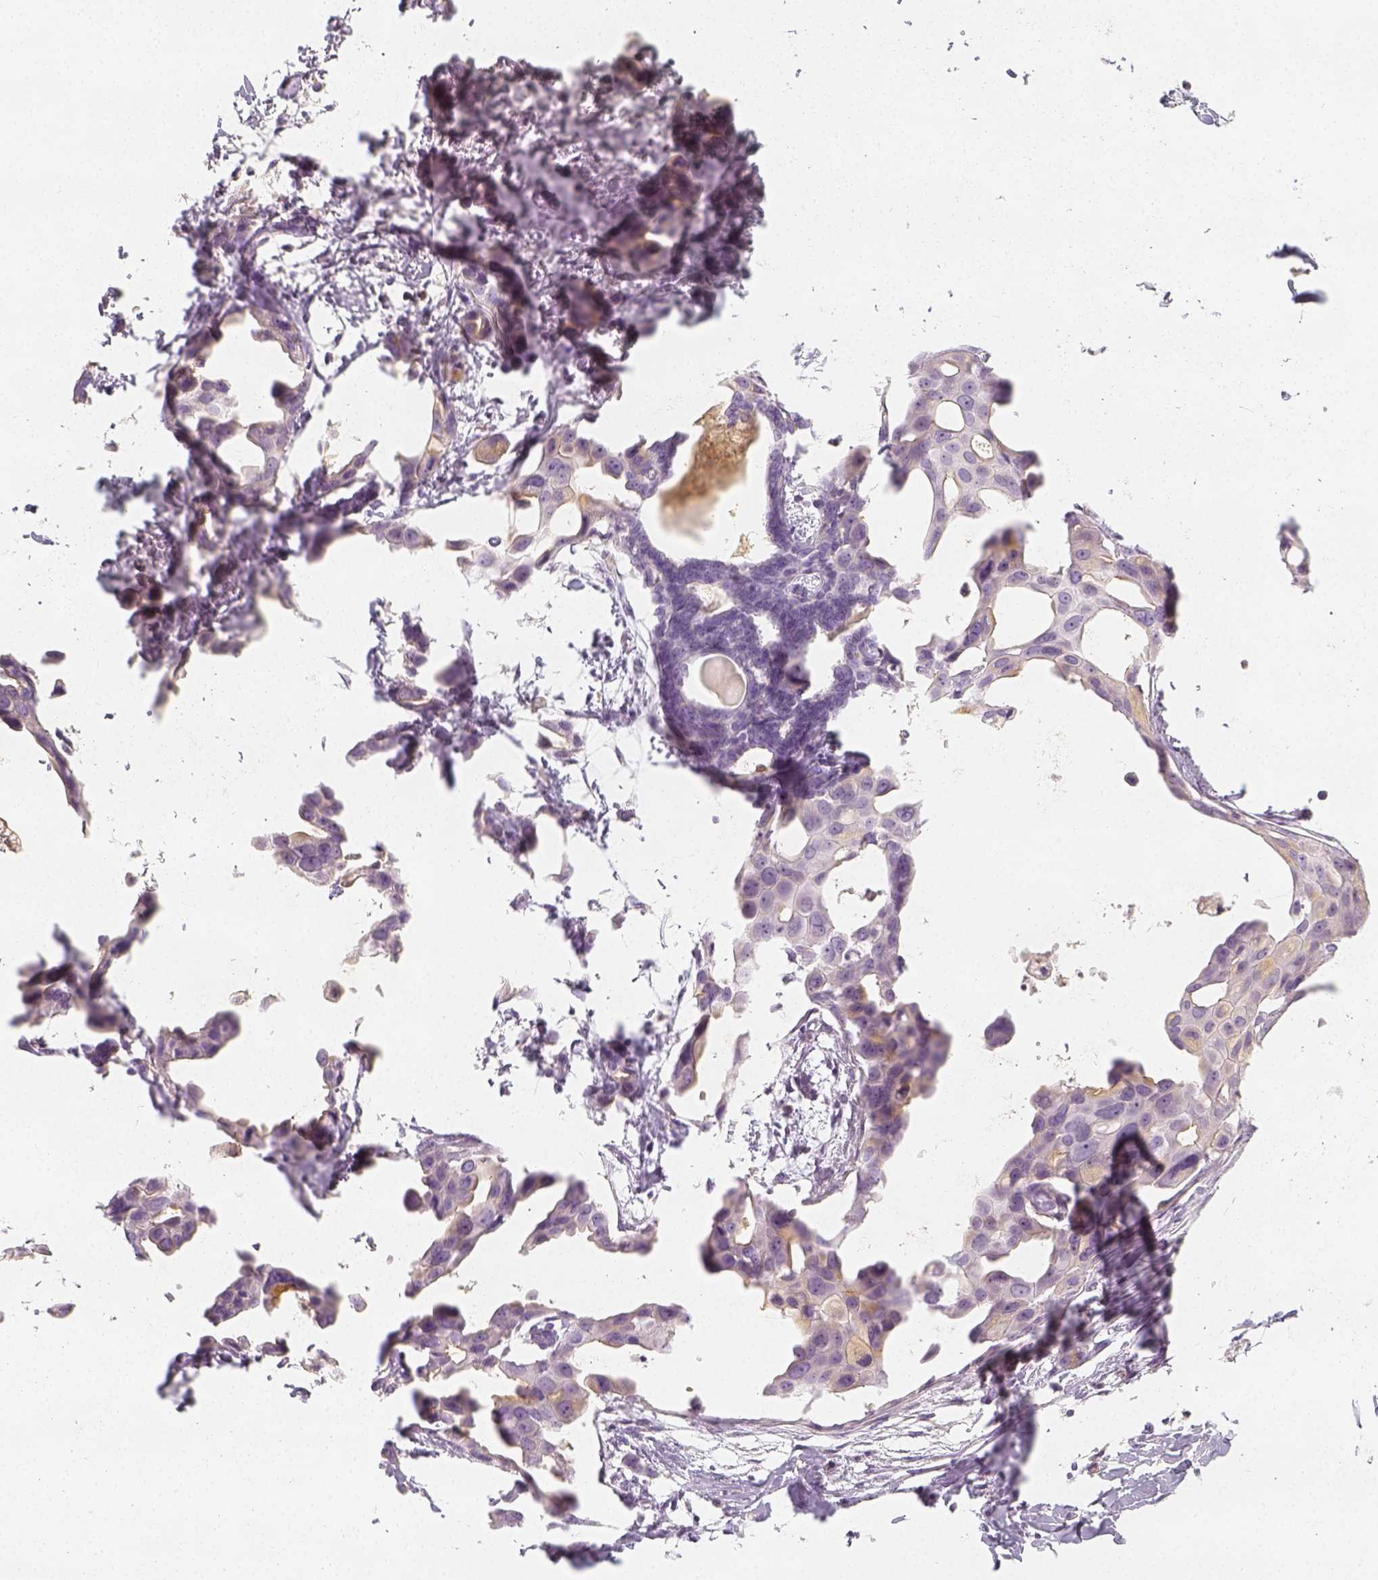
{"staining": {"intensity": "moderate", "quantity": "<25%", "location": "cytoplasmic/membranous"}, "tissue": "breast cancer", "cell_type": "Tumor cells", "image_type": "cancer", "snomed": [{"axis": "morphology", "description": "Duct carcinoma"}, {"axis": "topography", "description": "Breast"}], "caption": "IHC photomicrograph of human breast cancer (intraductal carcinoma) stained for a protein (brown), which displays low levels of moderate cytoplasmic/membranous expression in about <25% of tumor cells.", "gene": "PTPRJ", "patient": {"sex": "female", "age": 38}}